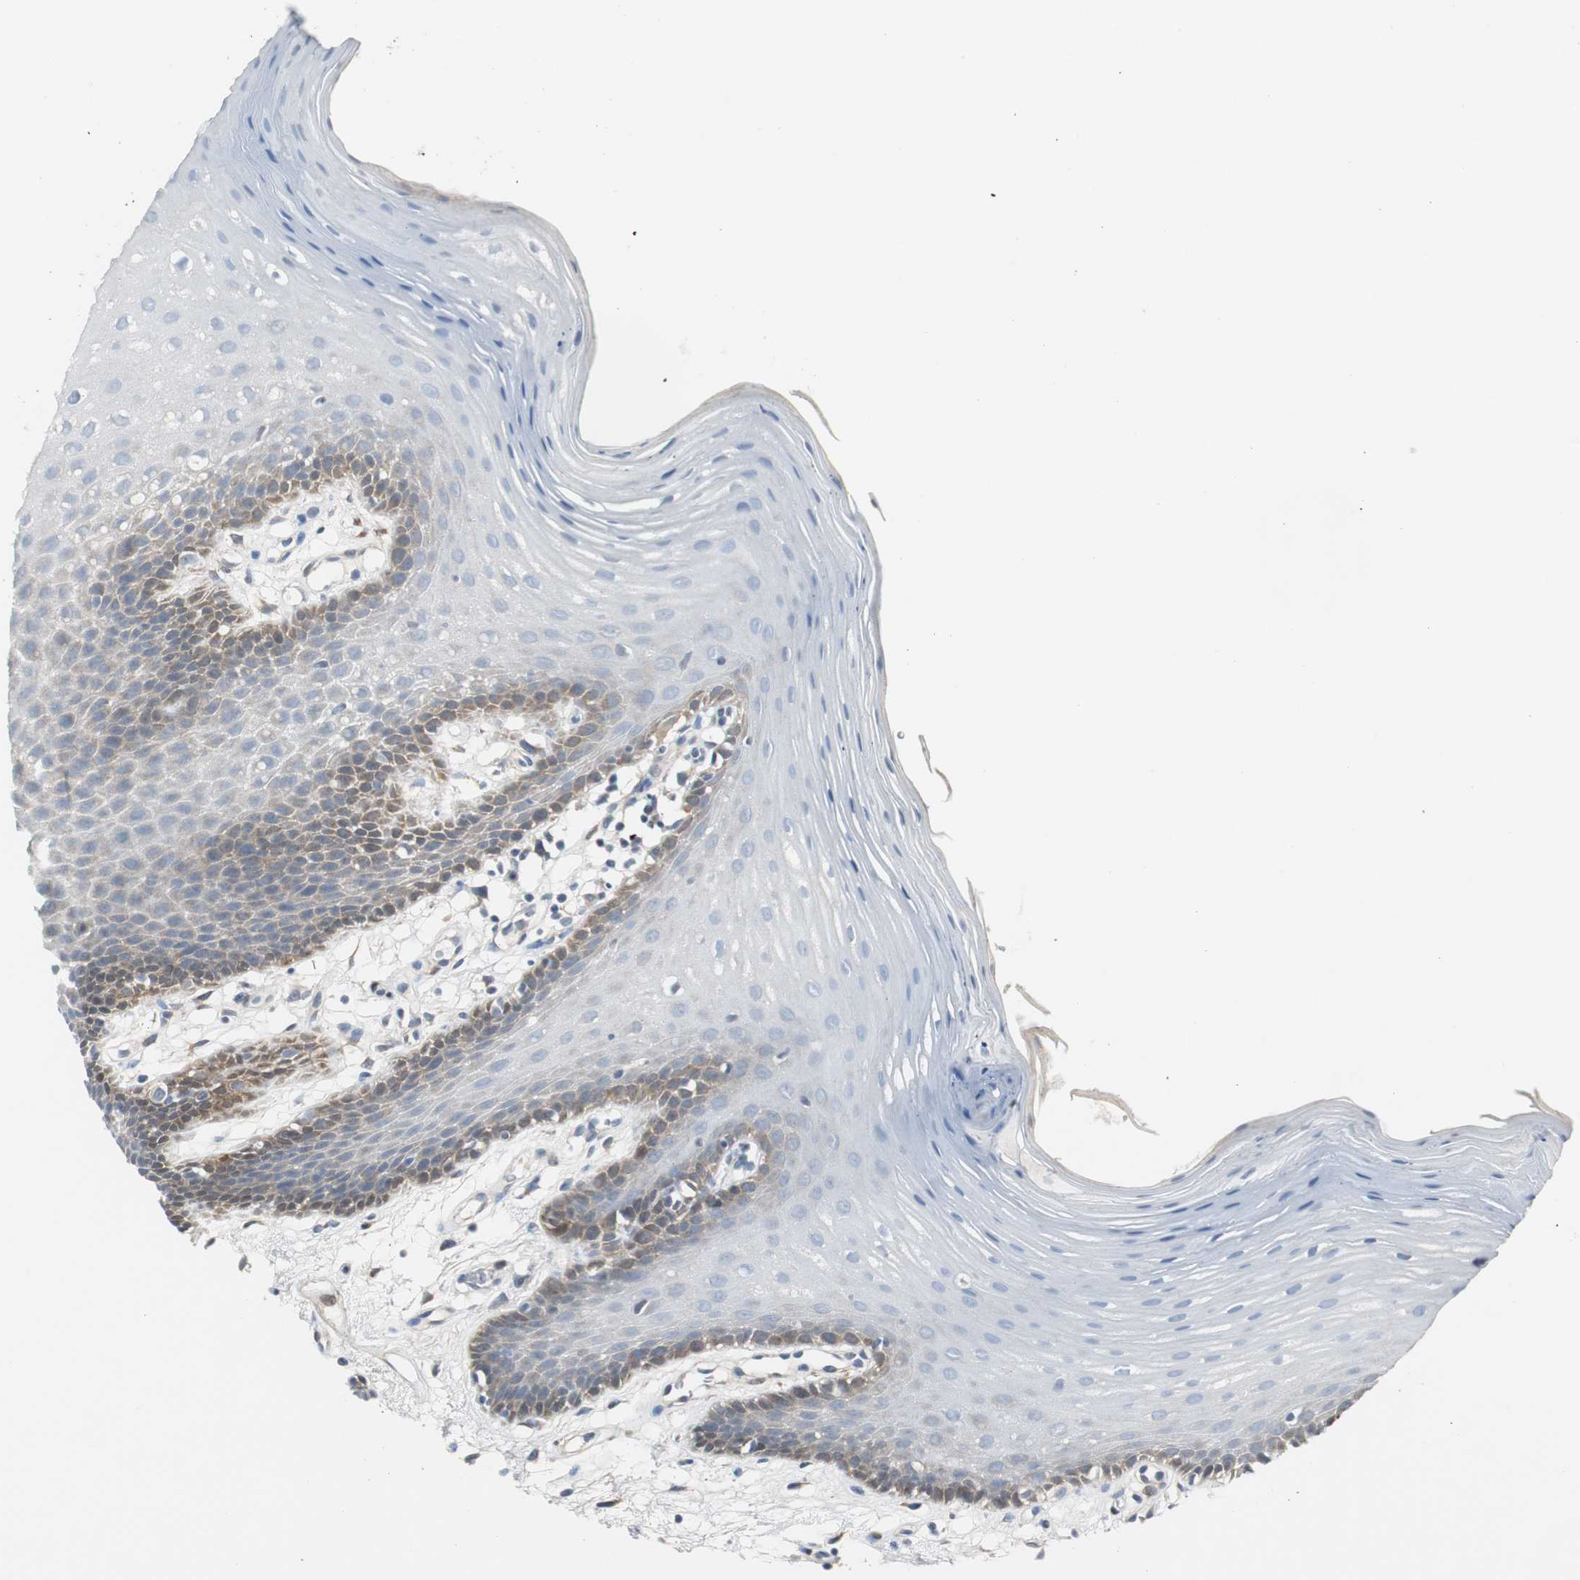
{"staining": {"intensity": "moderate", "quantity": "<25%", "location": "cytoplasmic/membranous"}, "tissue": "oral mucosa", "cell_type": "Squamous epithelial cells", "image_type": "normal", "snomed": [{"axis": "morphology", "description": "Normal tissue, NOS"}, {"axis": "morphology", "description": "Squamous cell carcinoma, NOS"}, {"axis": "topography", "description": "Skeletal muscle"}, {"axis": "topography", "description": "Oral tissue"}, {"axis": "topography", "description": "Head-Neck"}], "caption": "IHC (DAB (3,3'-diaminobenzidine)) staining of benign human oral mucosa reveals moderate cytoplasmic/membranous protein staining in about <25% of squamous epithelial cells. (brown staining indicates protein expression, while blue staining denotes nuclei).", "gene": "FHL2", "patient": {"sex": "male", "age": 71}}